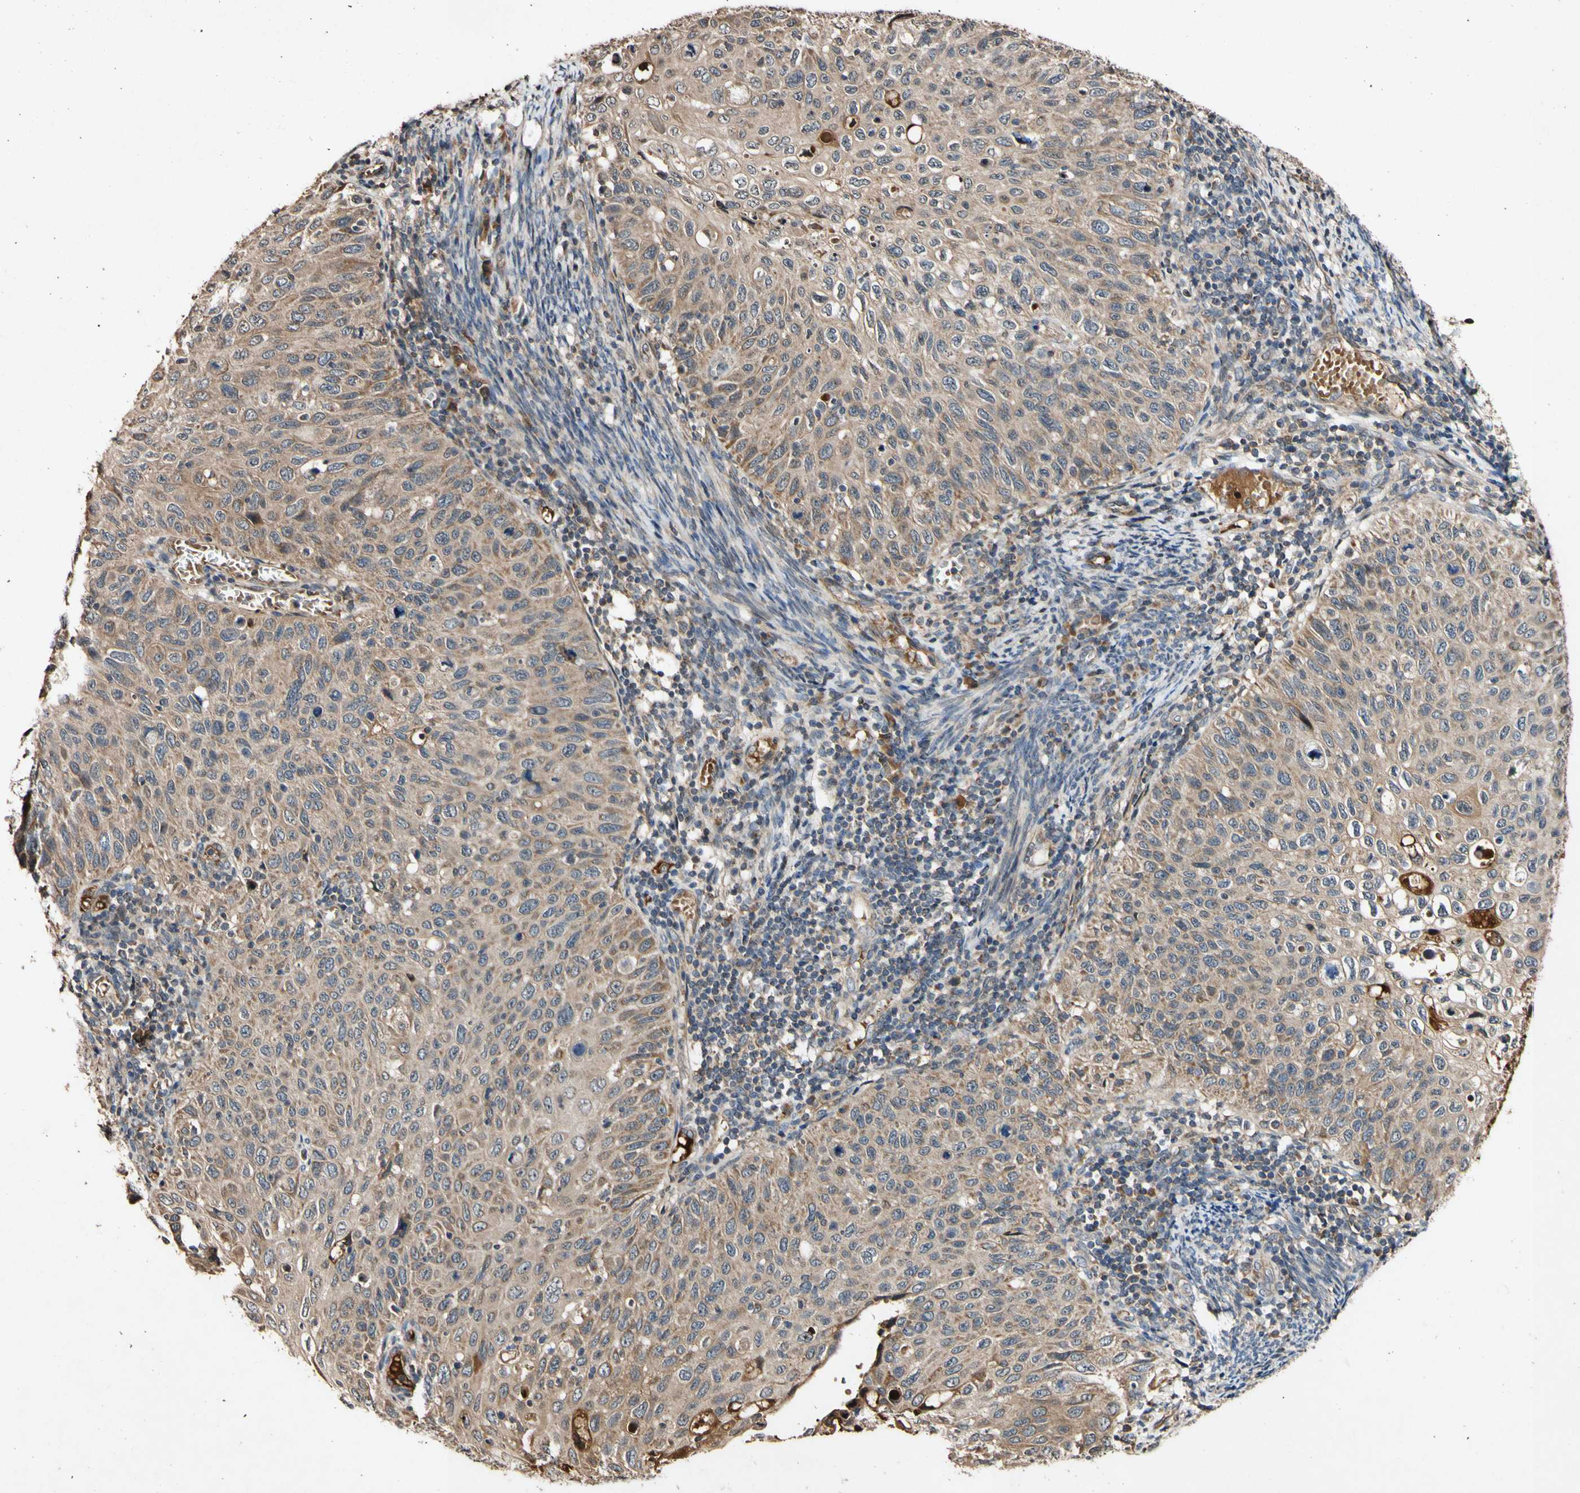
{"staining": {"intensity": "moderate", "quantity": ">75%", "location": "cytoplasmic/membranous"}, "tissue": "cervical cancer", "cell_type": "Tumor cells", "image_type": "cancer", "snomed": [{"axis": "morphology", "description": "Squamous cell carcinoma, NOS"}, {"axis": "topography", "description": "Cervix"}], "caption": "Protein staining reveals moderate cytoplasmic/membranous staining in approximately >75% of tumor cells in squamous cell carcinoma (cervical). (DAB IHC with brightfield microscopy, high magnification).", "gene": "PLAT", "patient": {"sex": "female", "age": 70}}